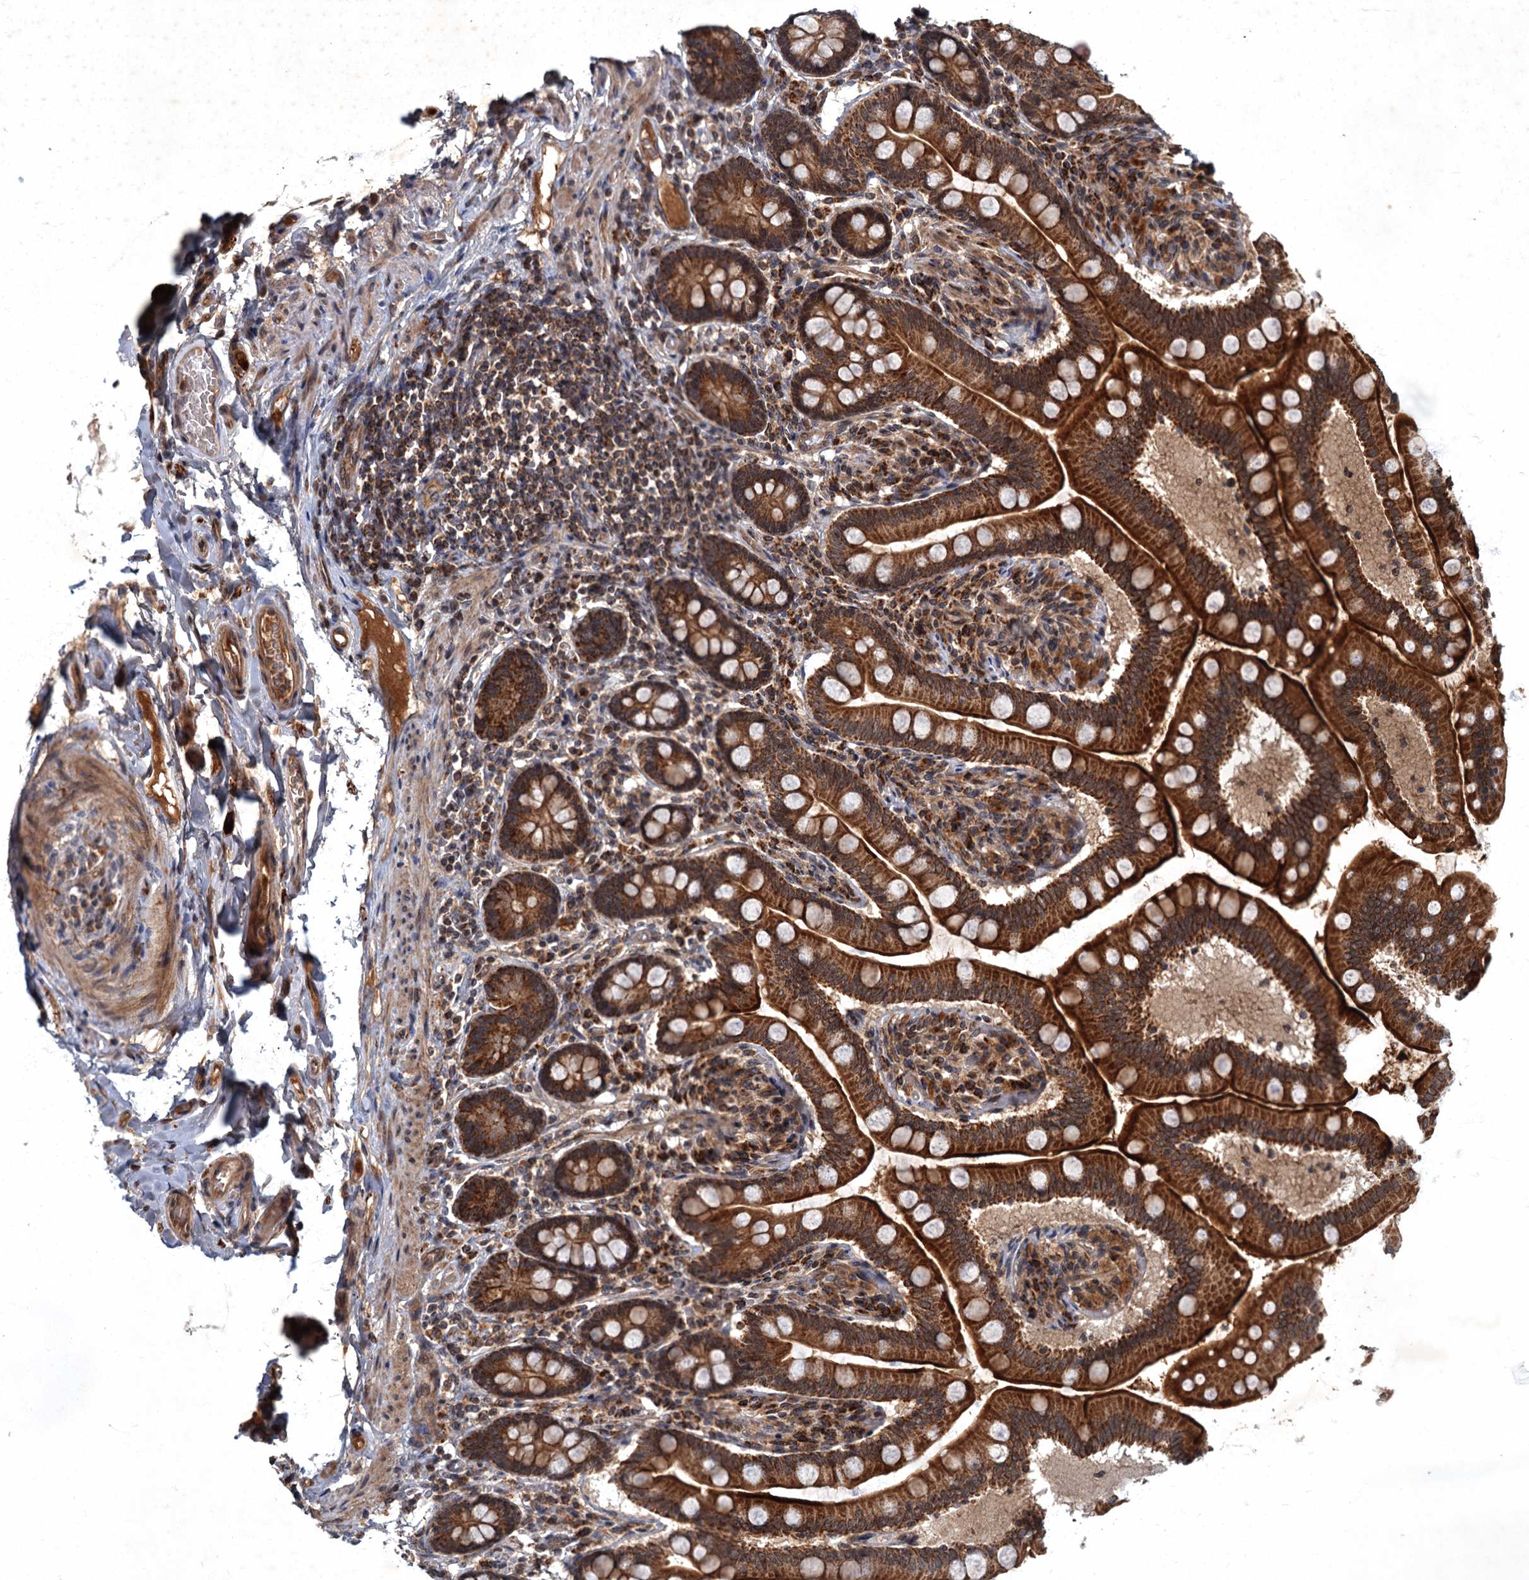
{"staining": {"intensity": "strong", "quantity": ">75%", "location": "cytoplasmic/membranous"}, "tissue": "small intestine", "cell_type": "Glandular cells", "image_type": "normal", "snomed": [{"axis": "morphology", "description": "Normal tissue, NOS"}, {"axis": "topography", "description": "Small intestine"}], "caption": "Immunohistochemical staining of normal human small intestine displays strong cytoplasmic/membranous protein staining in about >75% of glandular cells.", "gene": "SLC11A2", "patient": {"sex": "female", "age": 64}}